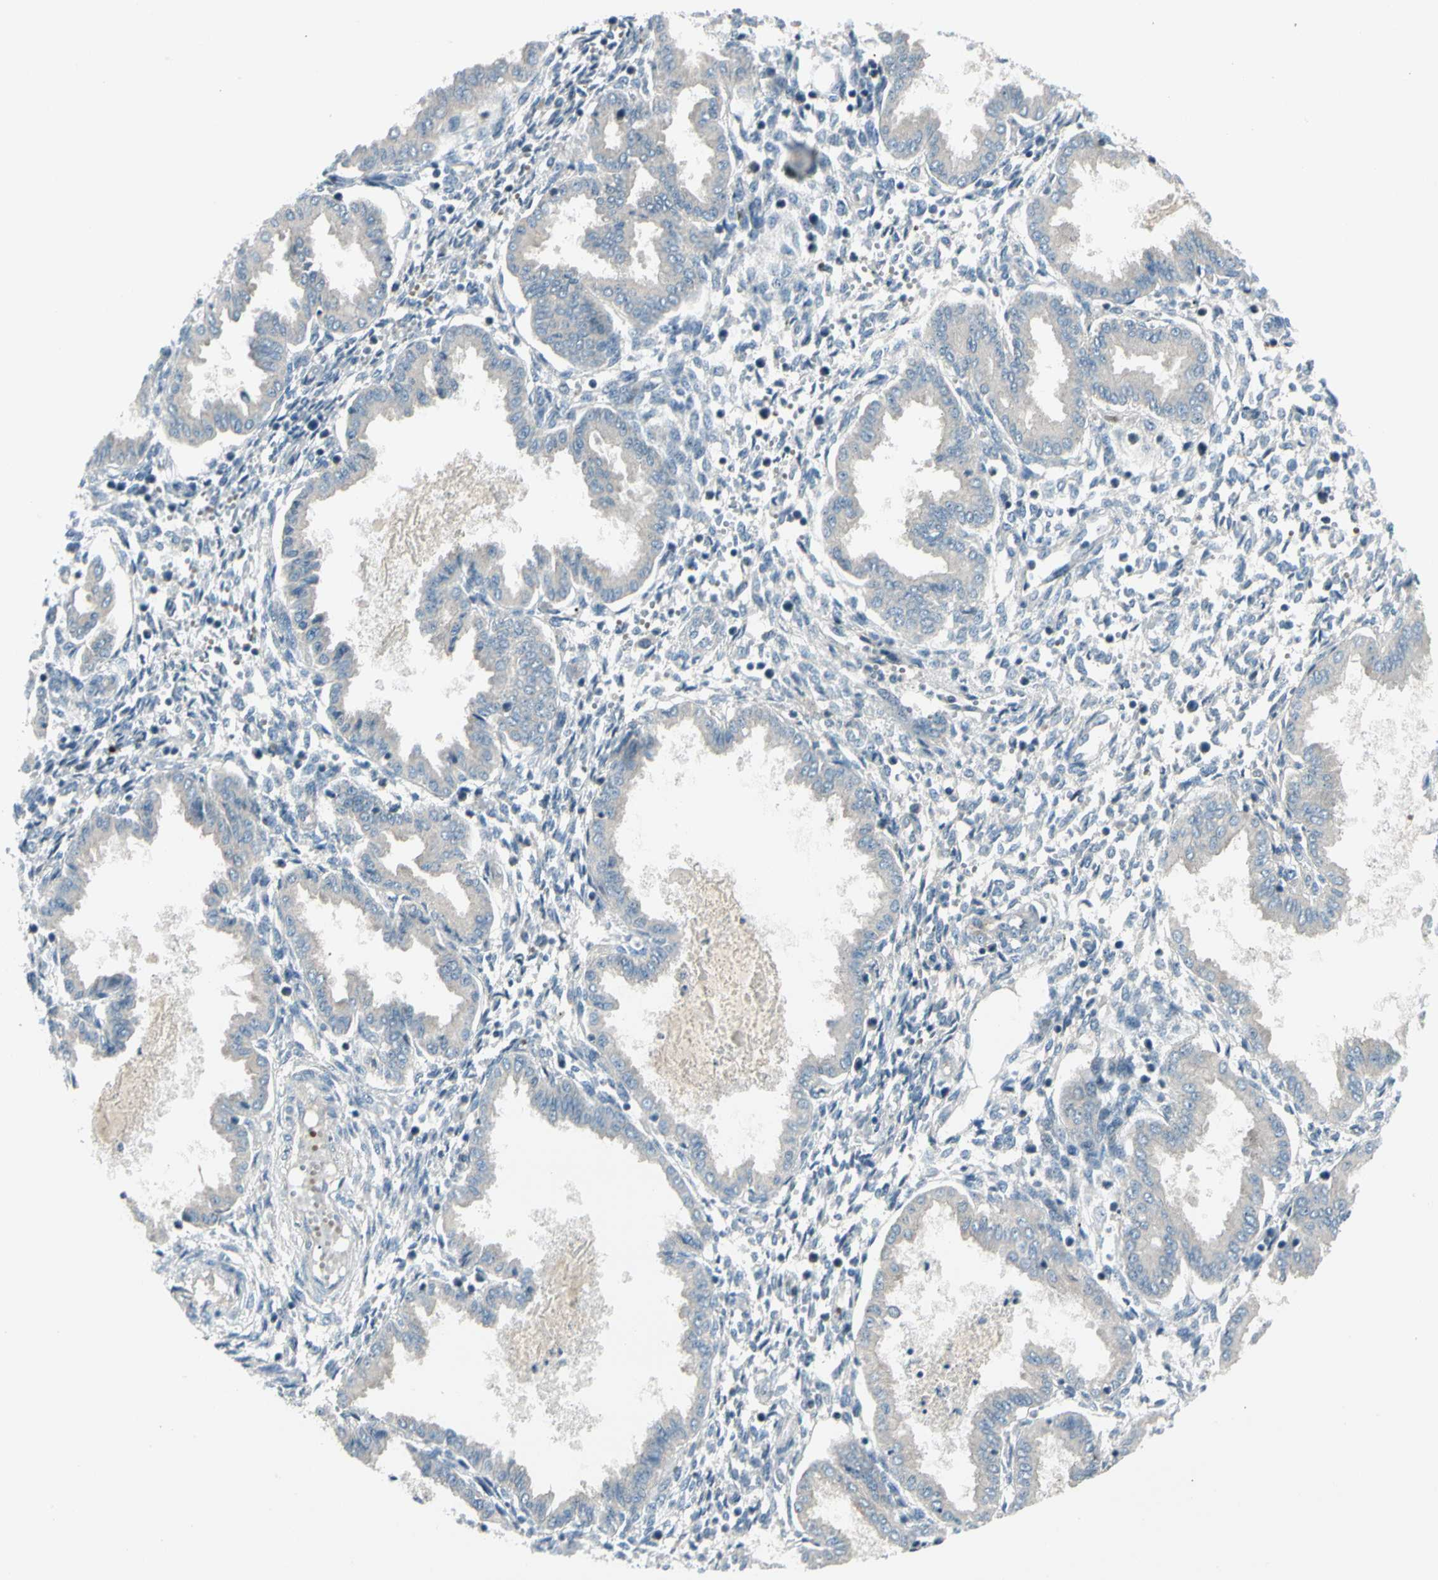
{"staining": {"intensity": "weak", "quantity": "25%-75%", "location": "cytoplasmic/membranous"}, "tissue": "endometrium", "cell_type": "Cells in endometrial stroma", "image_type": "normal", "snomed": [{"axis": "morphology", "description": "Normal tissue, NOS"}, {"axis": "topography", "description": "Endometrium"}], "caption": "Weak cytoplasmic/membranous staining for a protein is appreciated in about 25%-75% of cells in endometrial stroma of benign endometrium using immunohistochemistry.", "gene": "PANK2", "patient": {"sex": "female", "age": 33}}